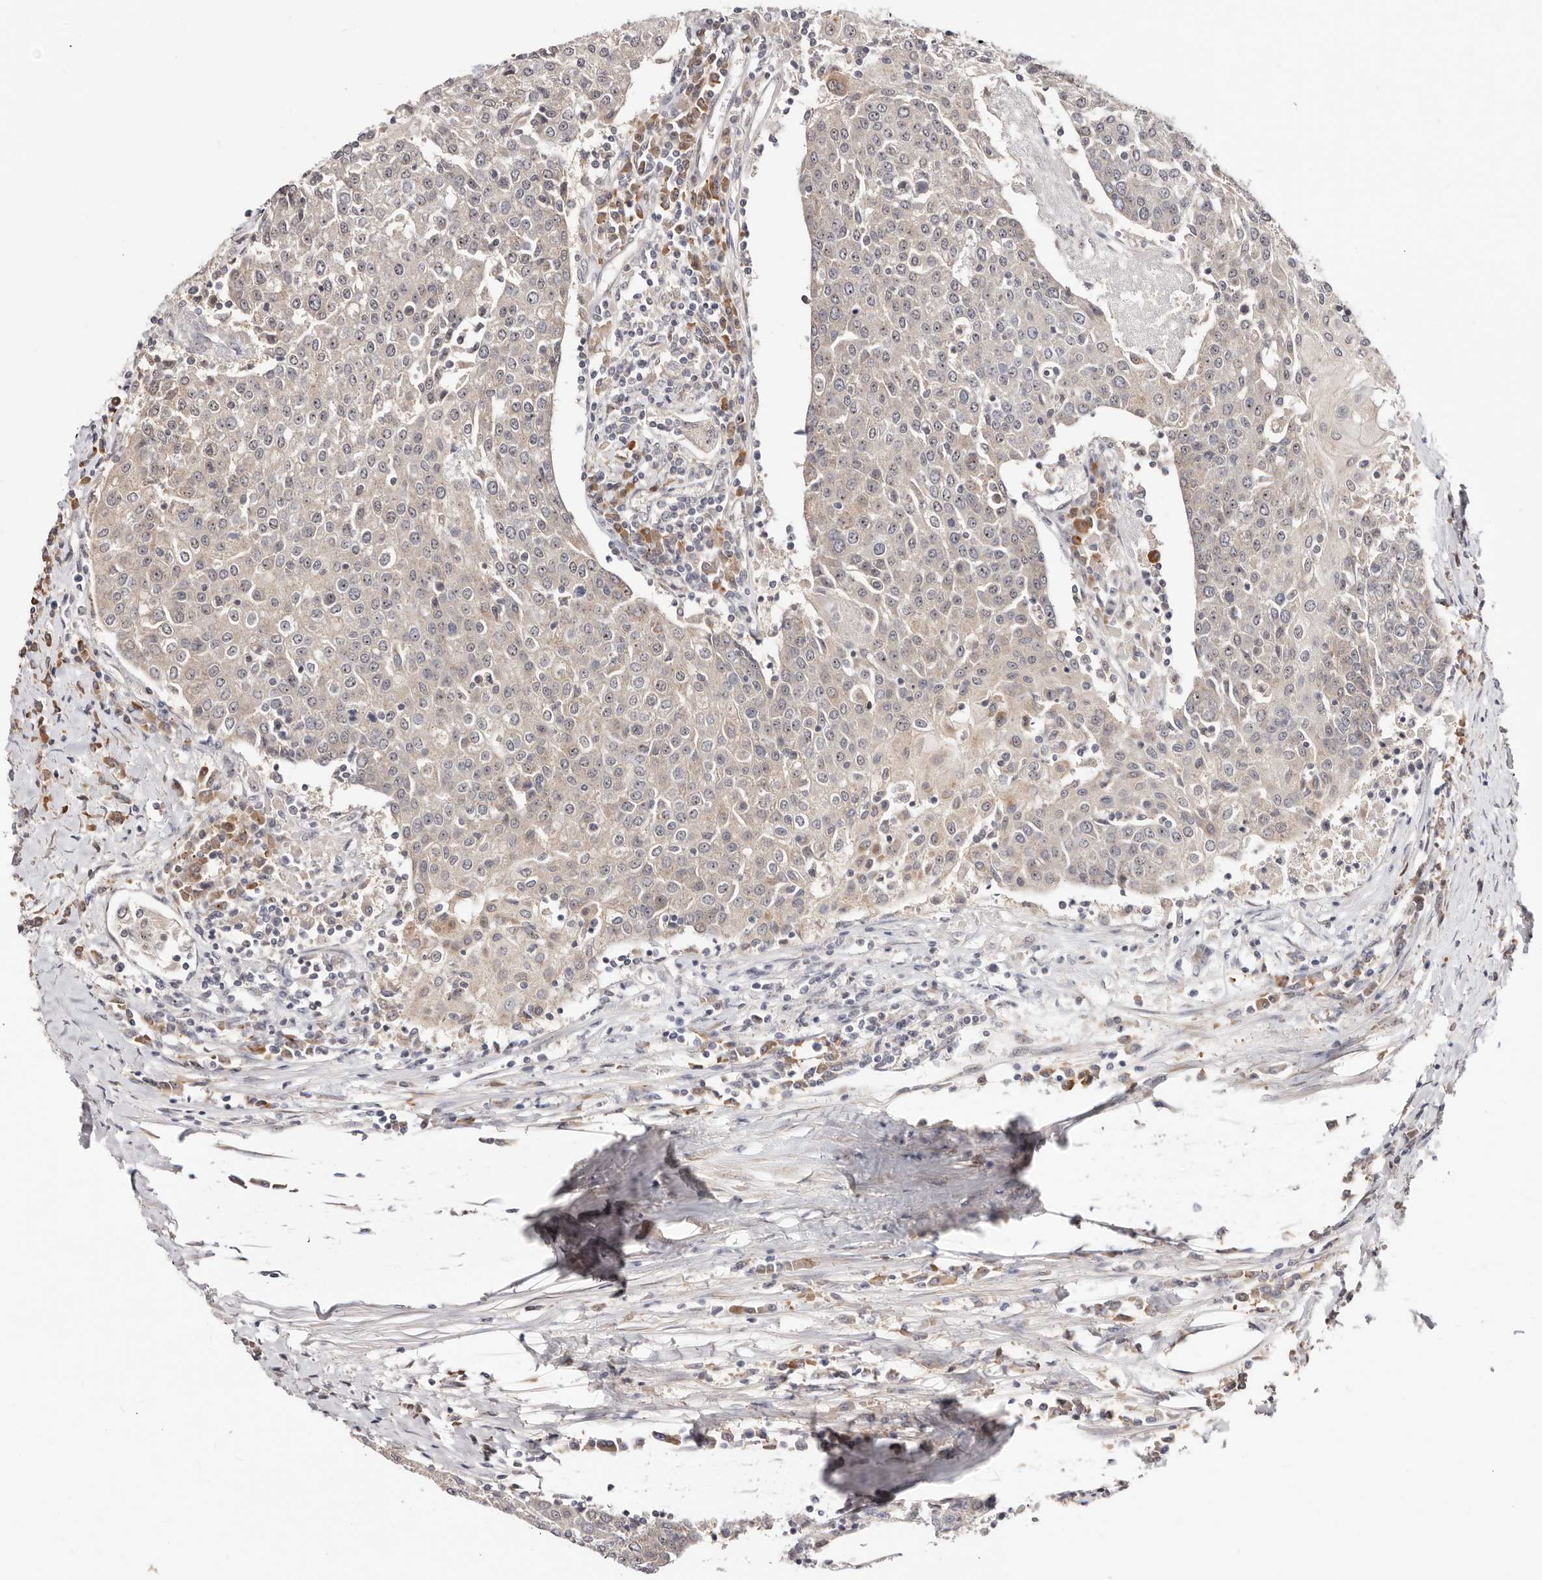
{"staining": {"intensity": "negative", "quantity": "none", "location": "none"}, "tissue": "urothelial cancer", "cell_type": "Tumor cells", "image_type": "cancer", "snomed": [{"axis": "morphology", "description": "Urothelial carcinoma, High grade"}, {"axis": "topography", "description": "Urinary bladder"}], "caption": "This is an IHC micrograph of human high-grade urothelial carcinoma. There is no staining in tumor cells.", "gene": "APOL6", "patient": {"sex": "female", "age": 85}}